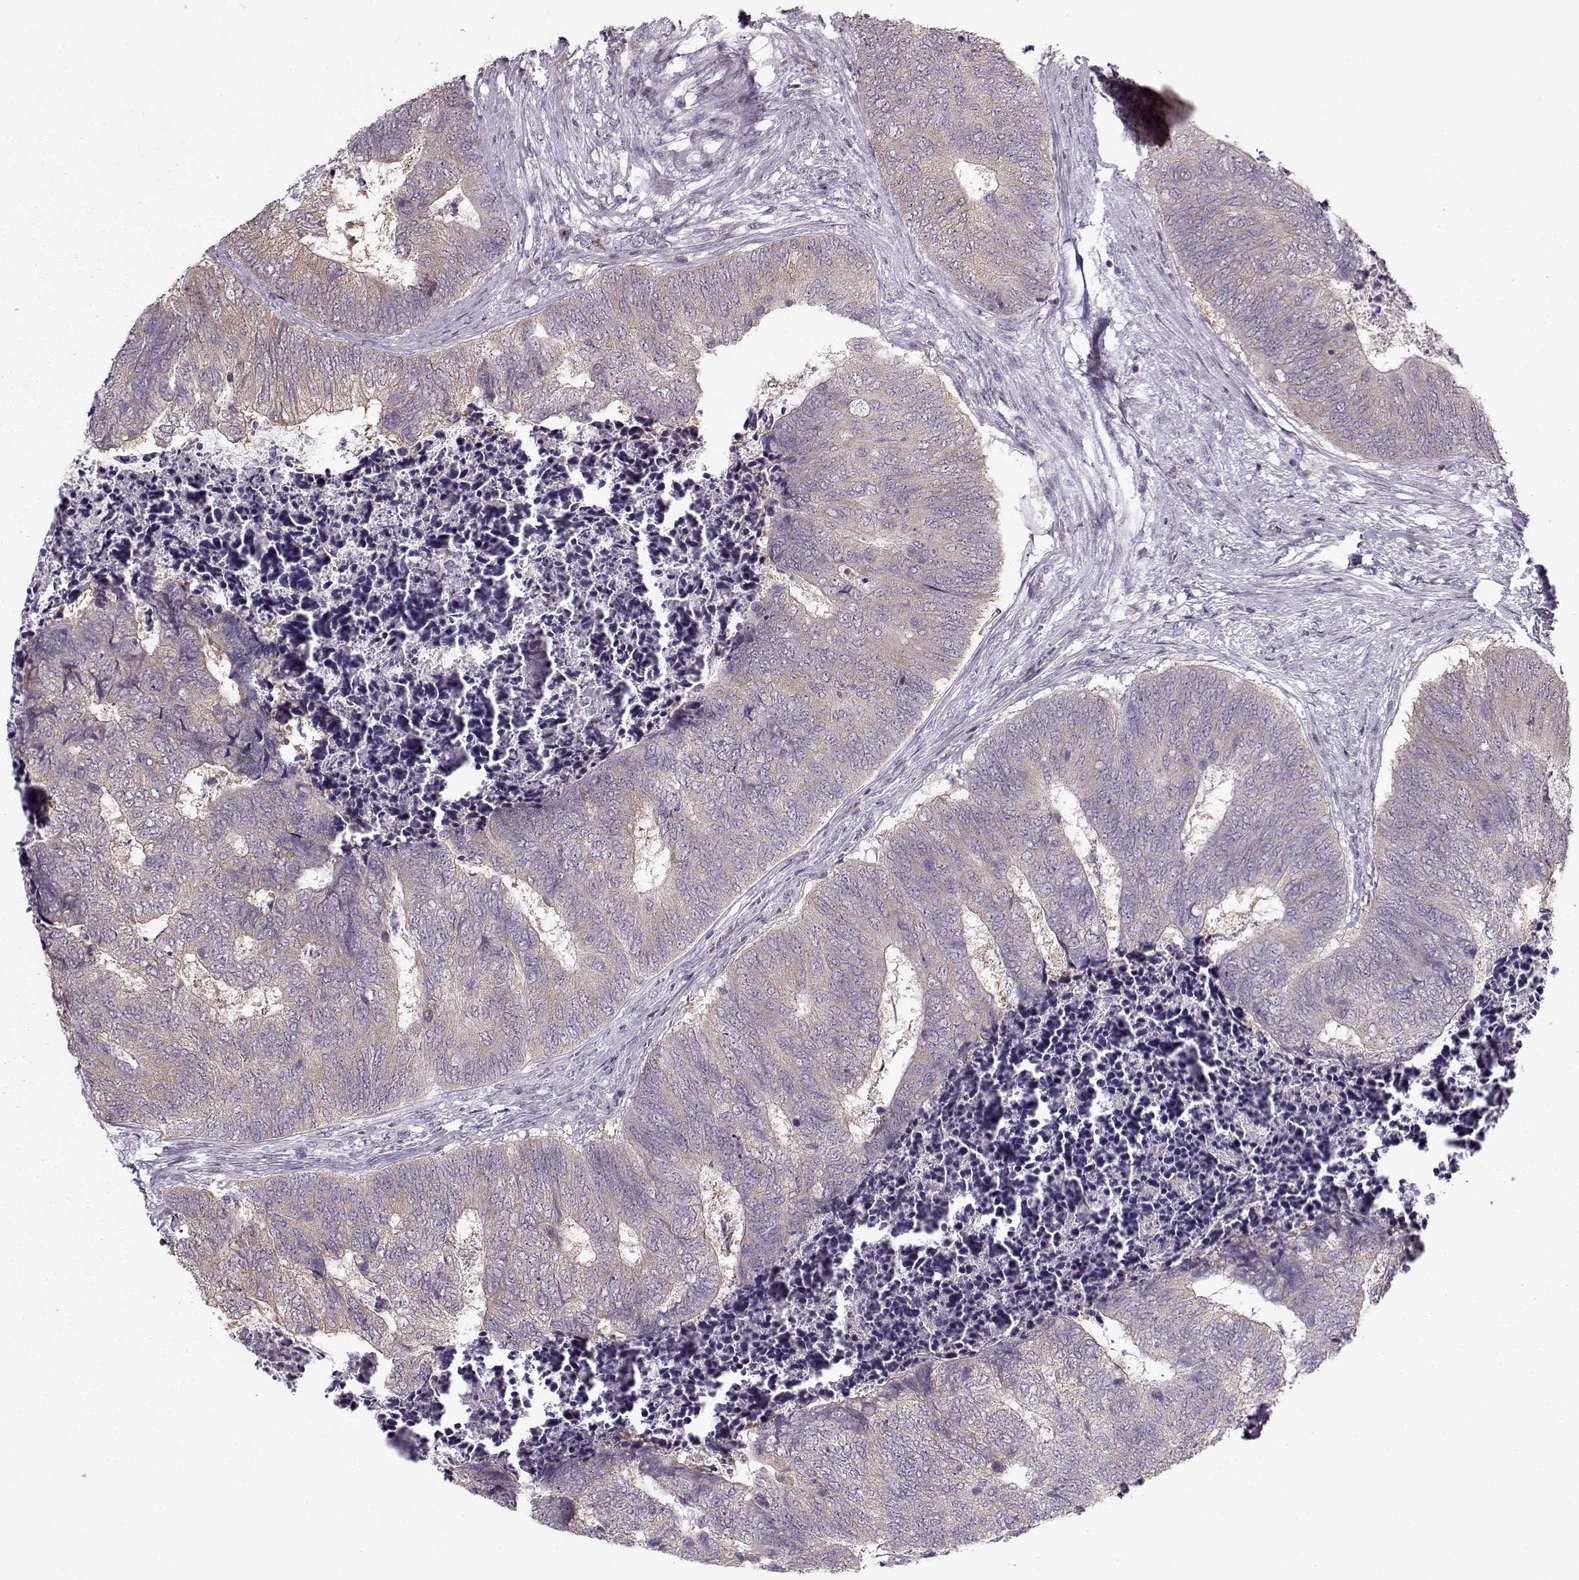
{"staining": {"intensity": "weak", "quantity": "25%-75%", "location": "cytoplasmic/membranous"}, "tissue": "colorectal cancer", "cell_type": "Tumor cells", "image_type": "cancer", "snomed": [{"axis": "morphology", "description": "Adenocarcinoma, NOS"}, {"axis": "topography", "description": "Colon"}], "caption": "This photomicrograph reveals IHC staining of colorectal adenocarcinoma, with low weak cytoplasmic/membranous expression in about 25%-75% of tumor cells.", "gene": "ACOT11", "patient": {"sex": "female", "age": 67}}